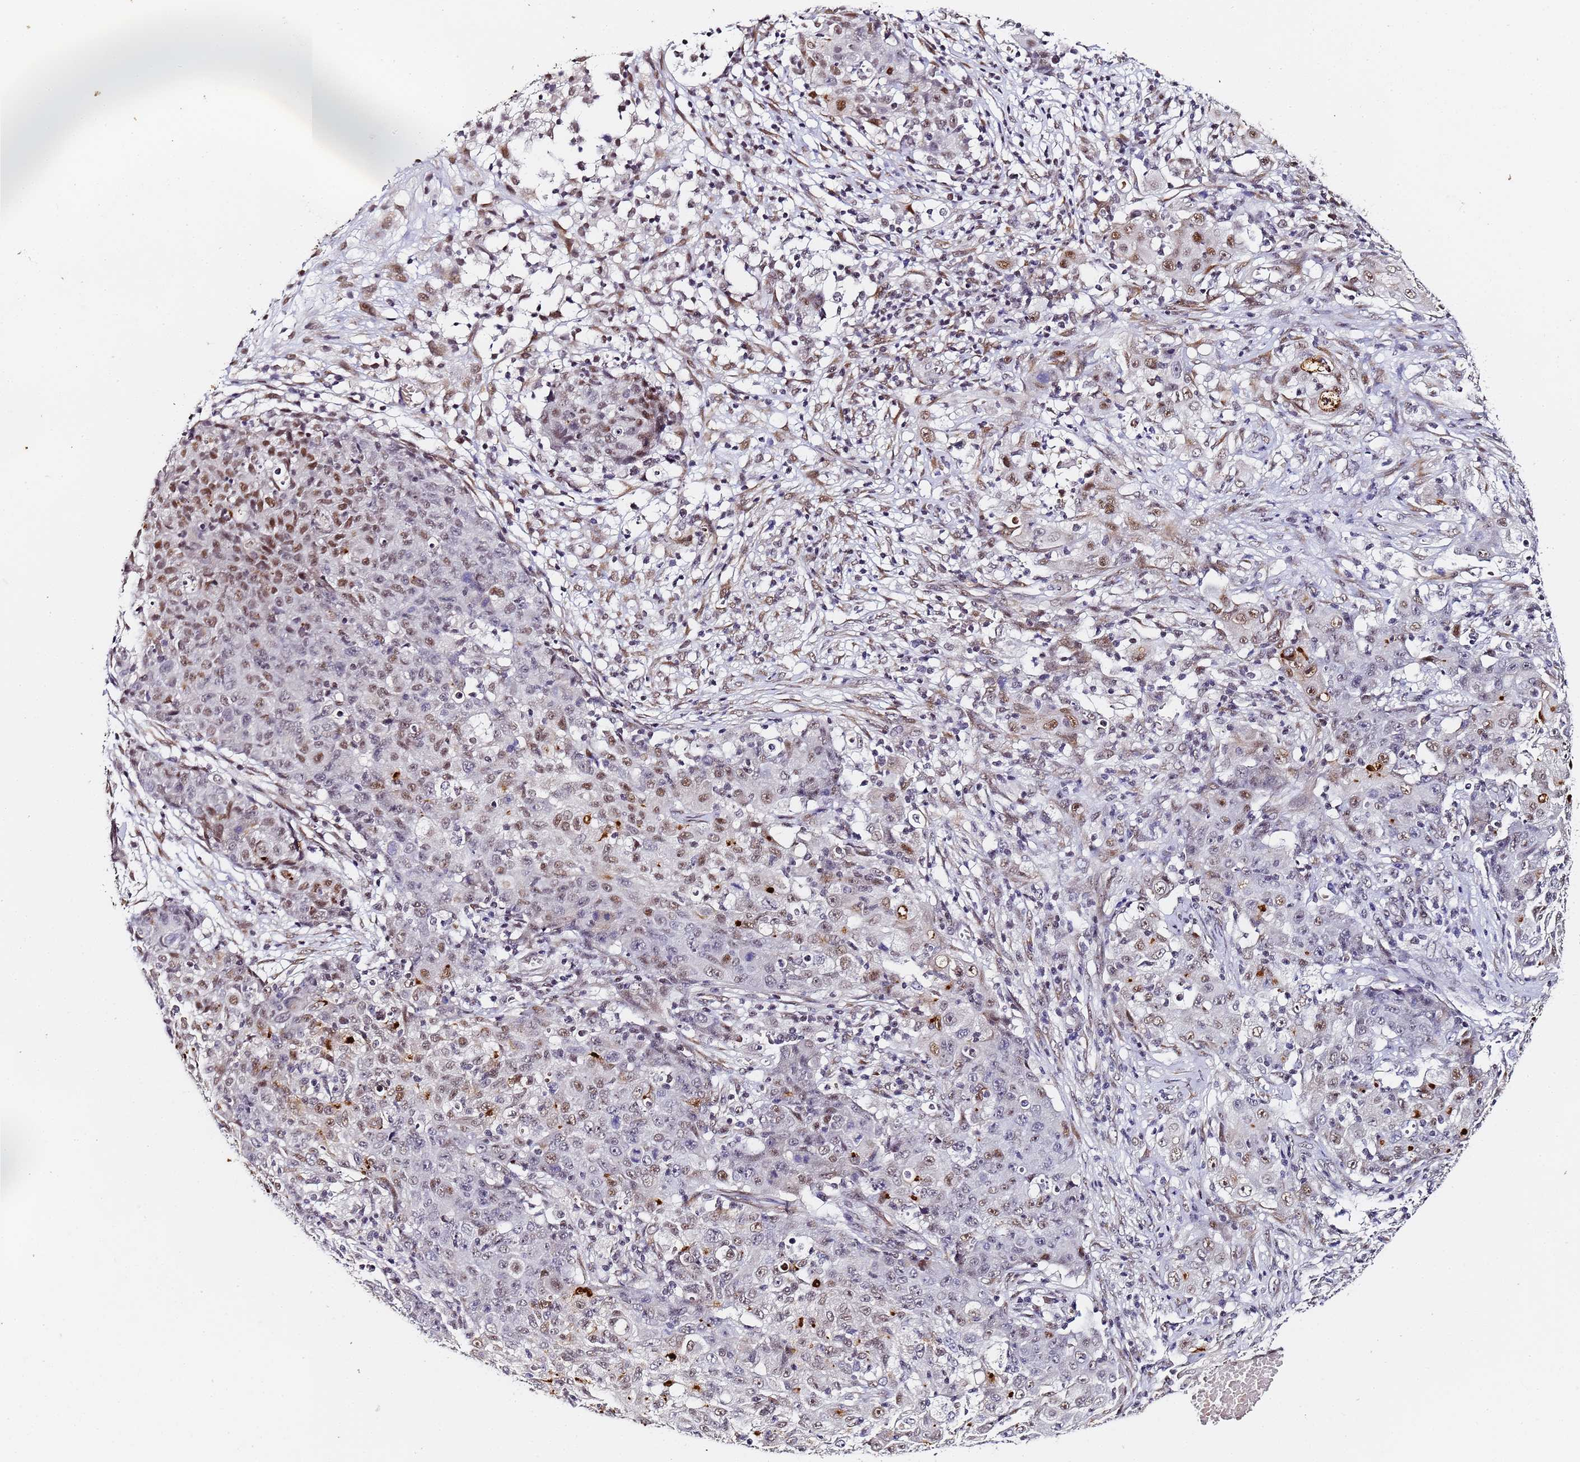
{"staining": {"intensity": "moderate", "quantity": "<25%", "location": "nuclear"}, "tissue": "ovarian cancer", "cell_type": "Tumor cells", "image_type": "cancer", "snomed": [{"axis": "morphology", "description": "Carcinoma, endometroid"}, {"axis": "topography", "description": "Ovary"}], "caption": "Protein expression analysis of human ovarian cancer (endometroid carcinoma) reveals moderate nuclear positivity in approximately <25% of tumor cells.", "gene": "FNBP4", "patient": {"sex": "female", "age": 42}}